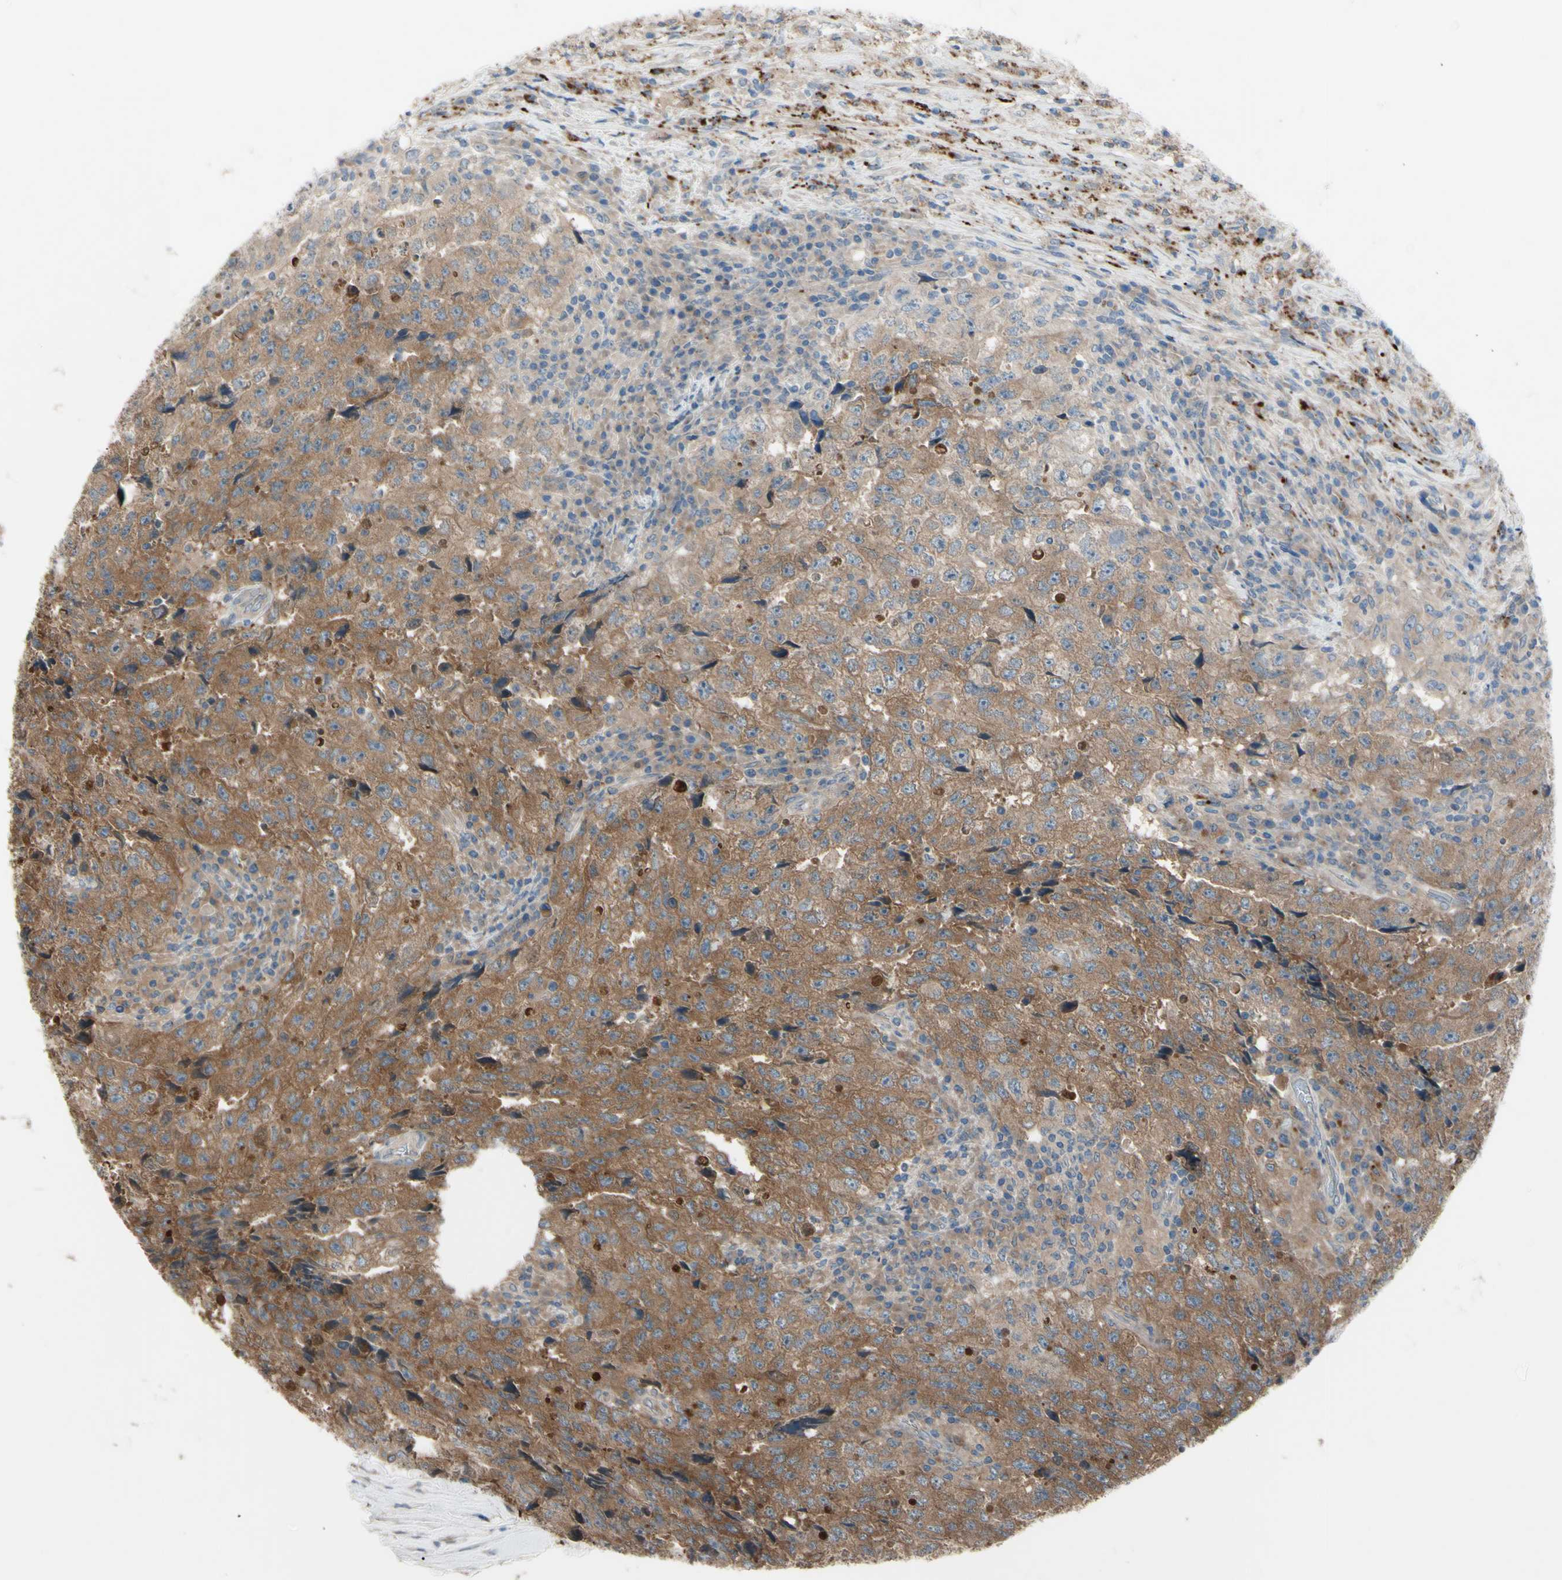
{"staining": {"intensity": "moderate", "quantity": ">75%", "location": "cytoplasmic/membranous"}, "tissue": "testis cancer", "cell_type": "Tumor cells", "image_type": "cancer", "snomed": [{"axis": "morphology", "description": "Necrosis, NOS"}, {"axis": "morphology", "description": "Carcinoma, Embryonal, NOS"}, {"axis": "topography", "description": "Testis"}], "caption": "This histopathology image shows immunohistochemistry staining of testis cancer, with medium moderate cytoplasmic/membranous positivity in about >75% of tumor cells.", "gene": "AFP", "patient": {"sex": "male", "age": 19}}